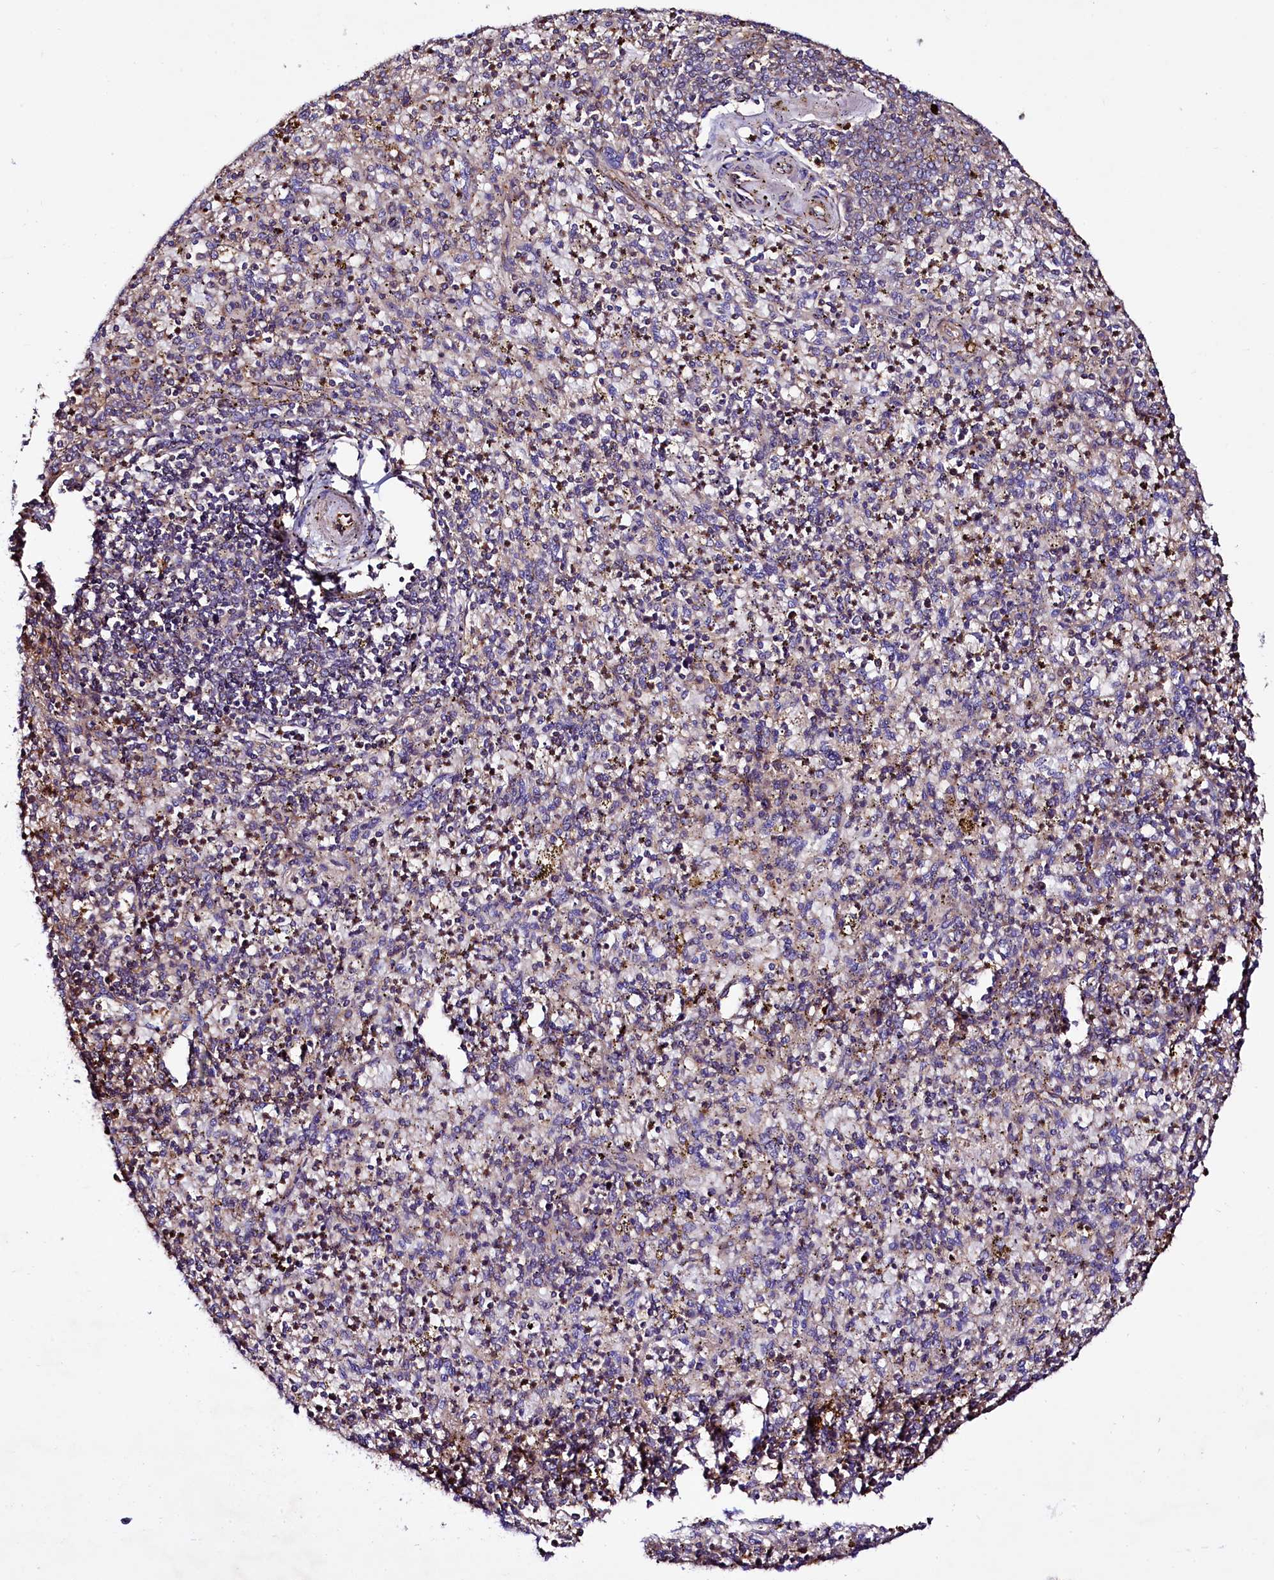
{"staining": {"intensity": "negative", "quantity": "none", "location": "none"}, "tissue": "spleen", "cell_type": "Cells in red pulp", "image_type": "normal", "snomed": [{"axis": "morphology", "description": "Normal tissue, NOS"}, {"axis": "topography", "description": "Spleen"}], "caption": "Immunohistochemistry of benign human spleen exhibits no positivity in cells in red pulp.", "gene": "KLHDC4", "patient": {"sex": "male", "age": 72}}